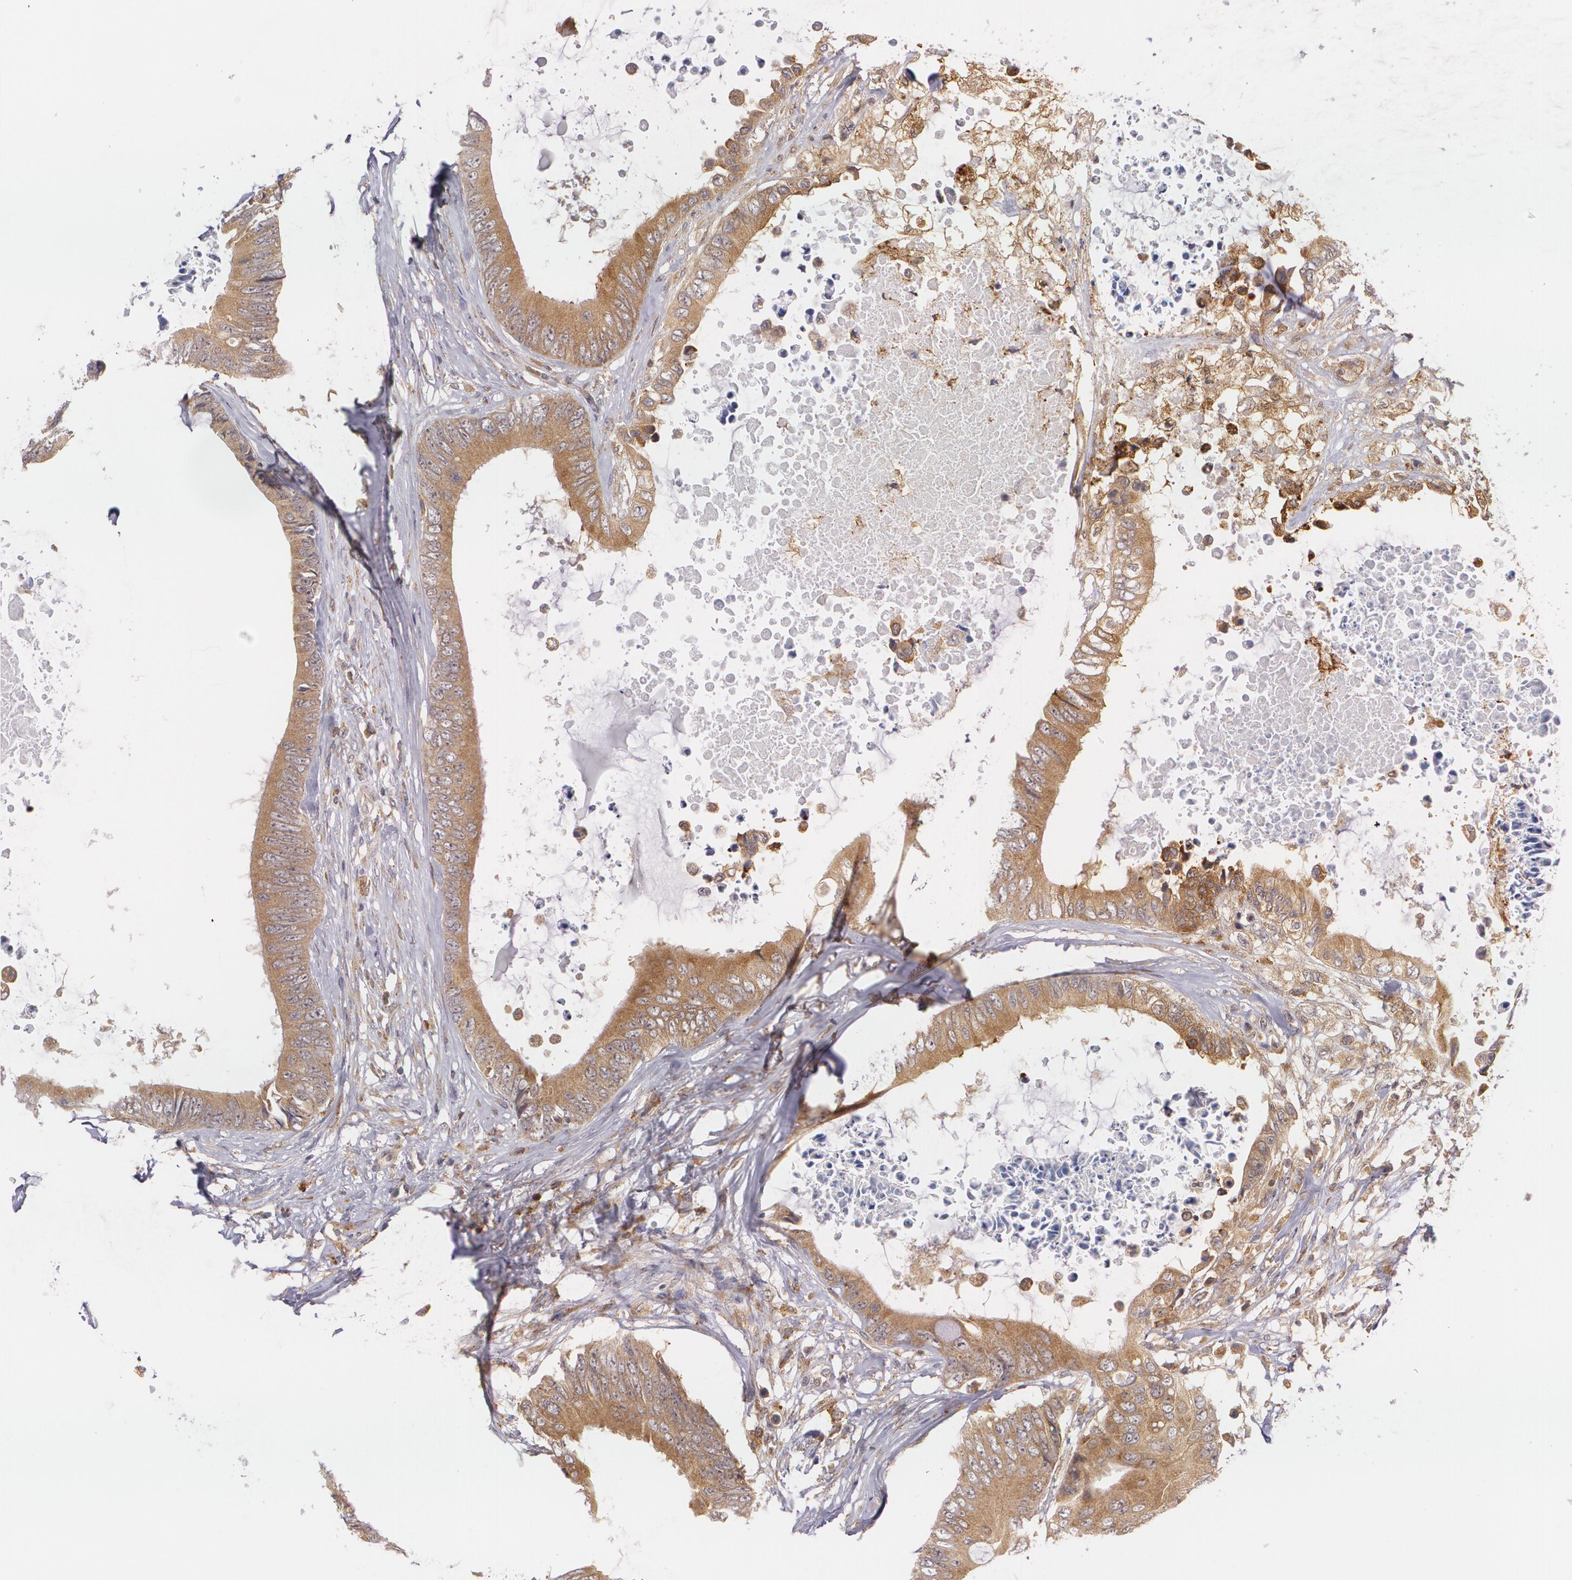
{"staining": {"intensity": "moderate", "quantity": ">75%", "location": "cytoplasmic/membranous"}, "tissue": "colorectal cancer", "cell_type": "Tumor cells", "image_type": "cancer", "snomed": [{"axis": "morphology", "description": "Normal tissue, NOS"}, {"axis": "morphology", "description": "Adenocarcinoma, NOS"}, {"axis": "topography", "description": "Rectum"}, {"axis": "topography", "description": "Peripheral nerve tissue"}], "caption": "Adenocarcinoma (colorectal) was stained to show a protein in brown. There is medium levels of moderate cytoplasmic/membranous staining in approximately >75% of tumor cells.", "gene": "CCL17", "patient": {"sex": "female", "age": 77}}